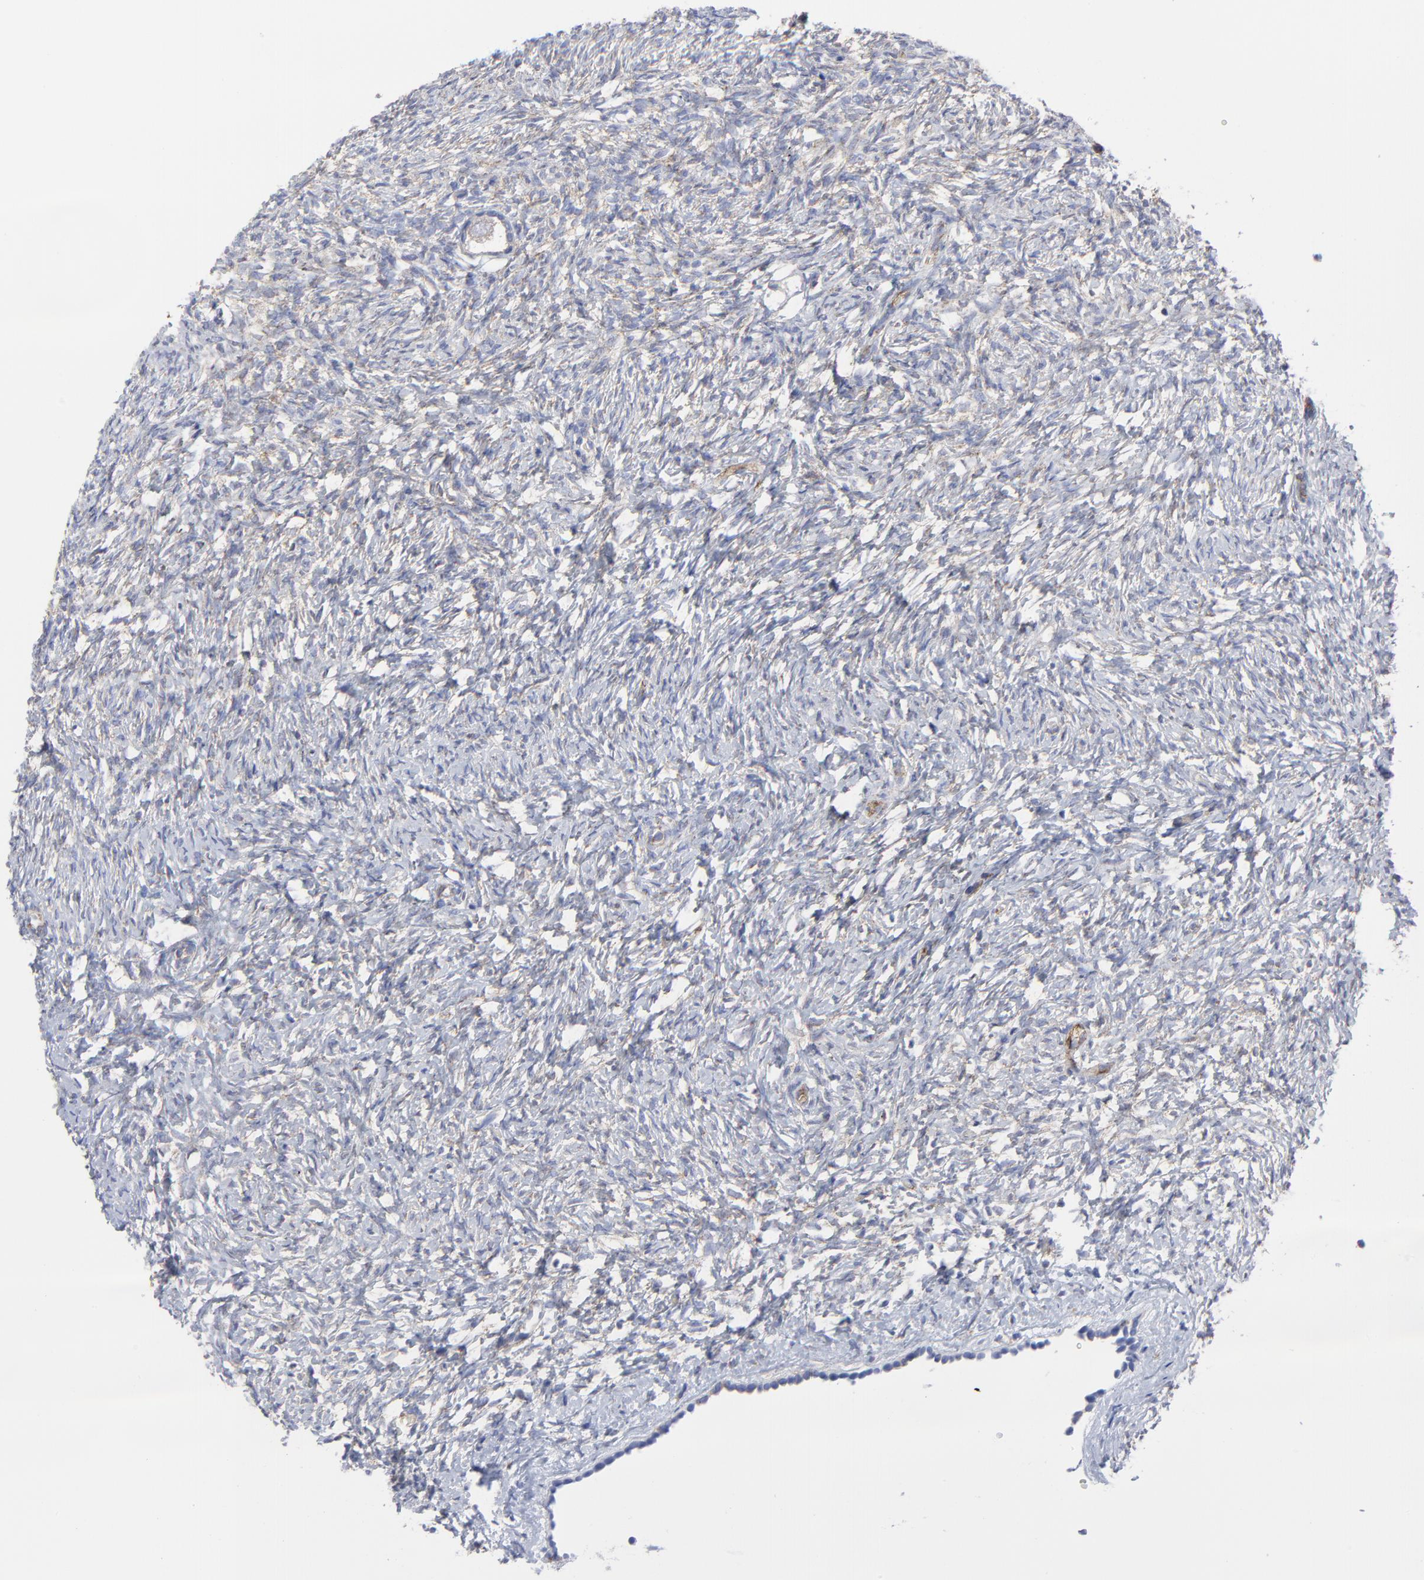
{"staining": {"intensity": "weak", "quantity": ">75%", "location": "cytoplasmic/membranous"}, "tissue": "ovary", "cell_type": "Follicle cells", "image_type": "normal", "snomed": [{"axis": "morphology", "description": "Normal tissue, NOS"}, {"axis": "topography", "description": "Ovary"}], "caption": "An immunohistochemistry image of benign tissue is shown. Protein staining in brown highlights weak cytoplasmic/membranous positivity in ovary within follicle cells. (Brightfield microscopy of DAB IHC at high magnification).", "gene": "CNTN3", "patient": {"sex": "female", "age": 35}}